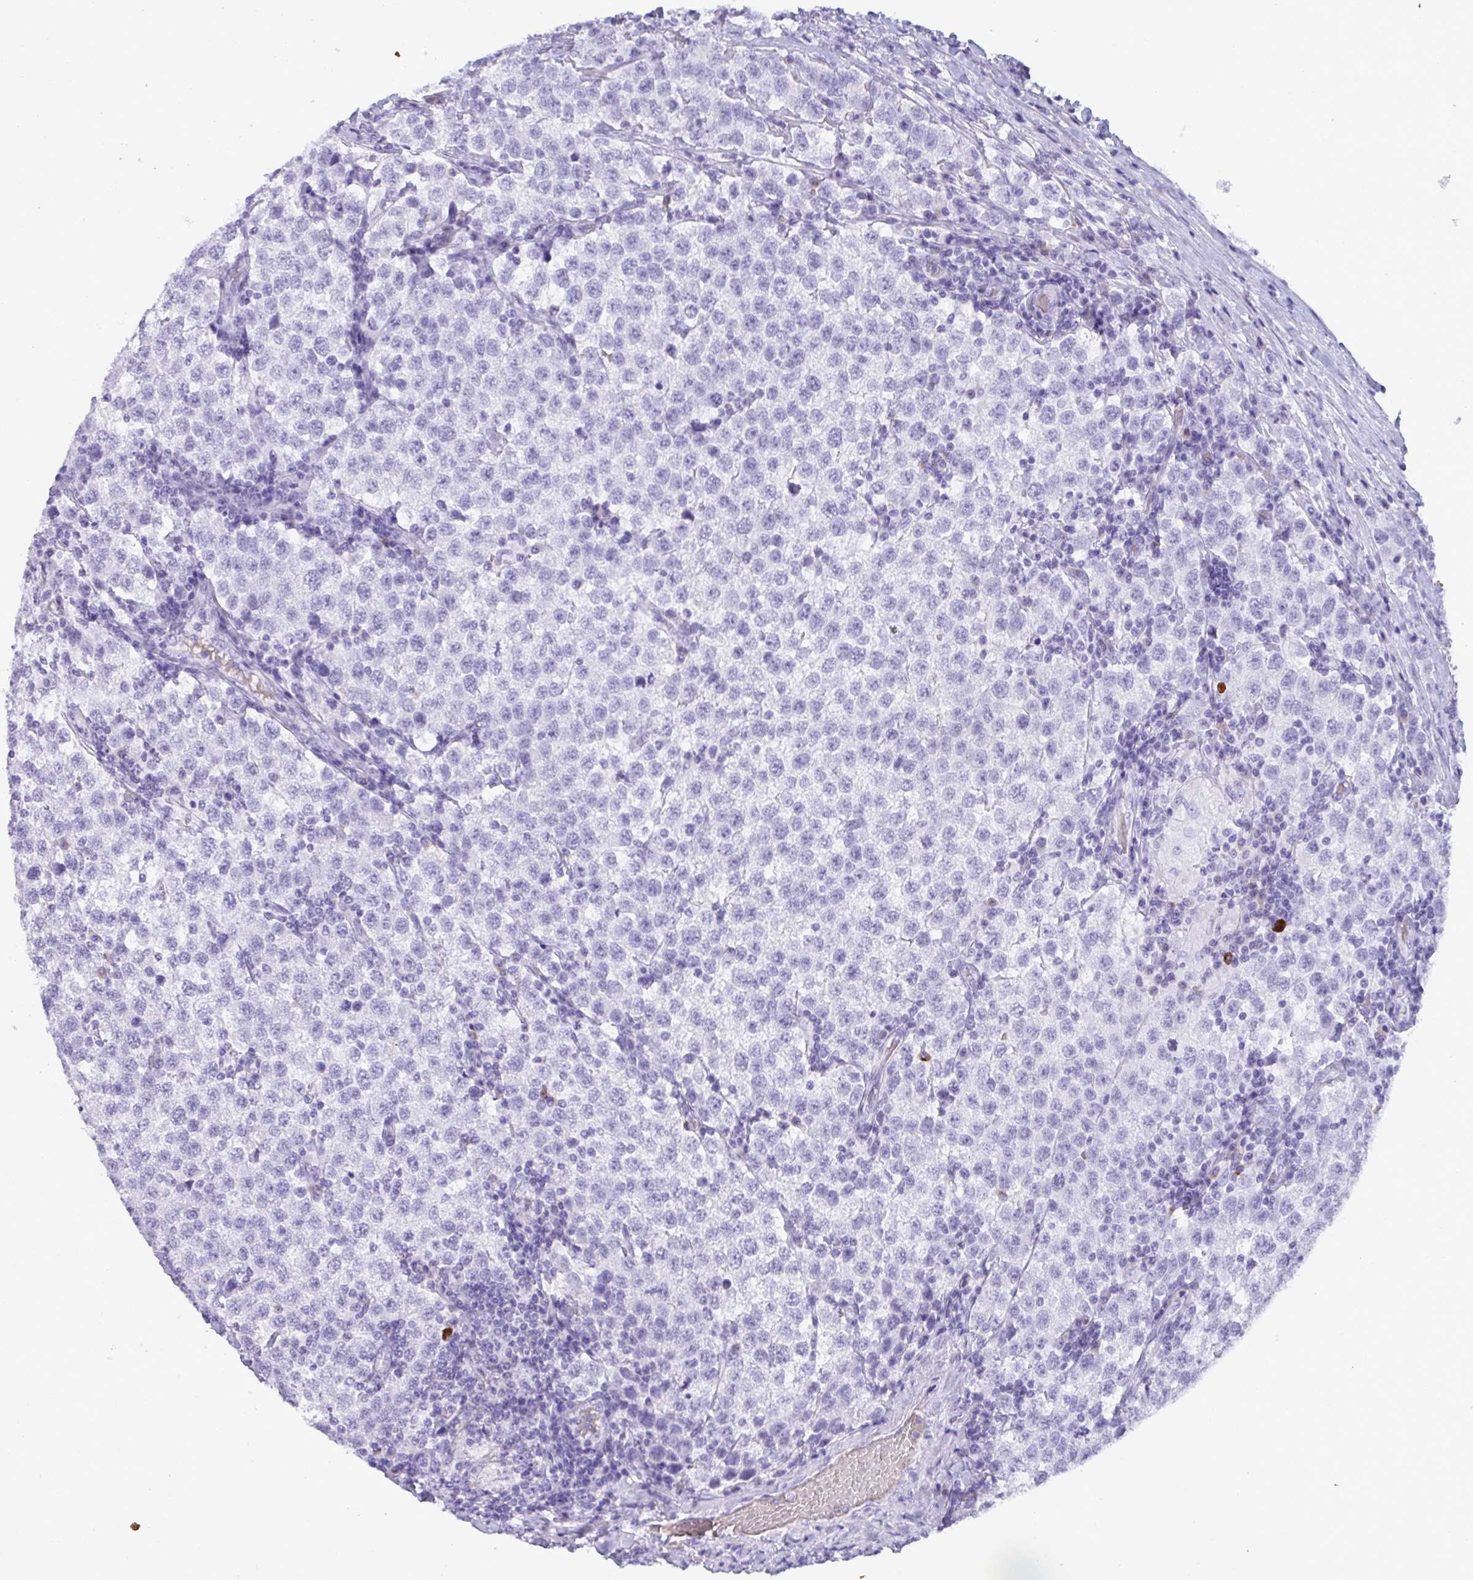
{"staining": {"intensity": "negative", "quantity": "none", "location": "none"}, "tissue": "testis cancer", "cell_type": "Tumor cells", "image_type": "cancer", "snomed": [{"axis": "morphology", "description": "Seminoma, NOS"}, {"axis": "topography", "description": "Testis"}], "caption": "Immunohistochemical staining of testis cancer exhibits no significant positivity in tumor cells.", "gene": "SLC2A1", "patient": {"sex": "male", "age": 34}}